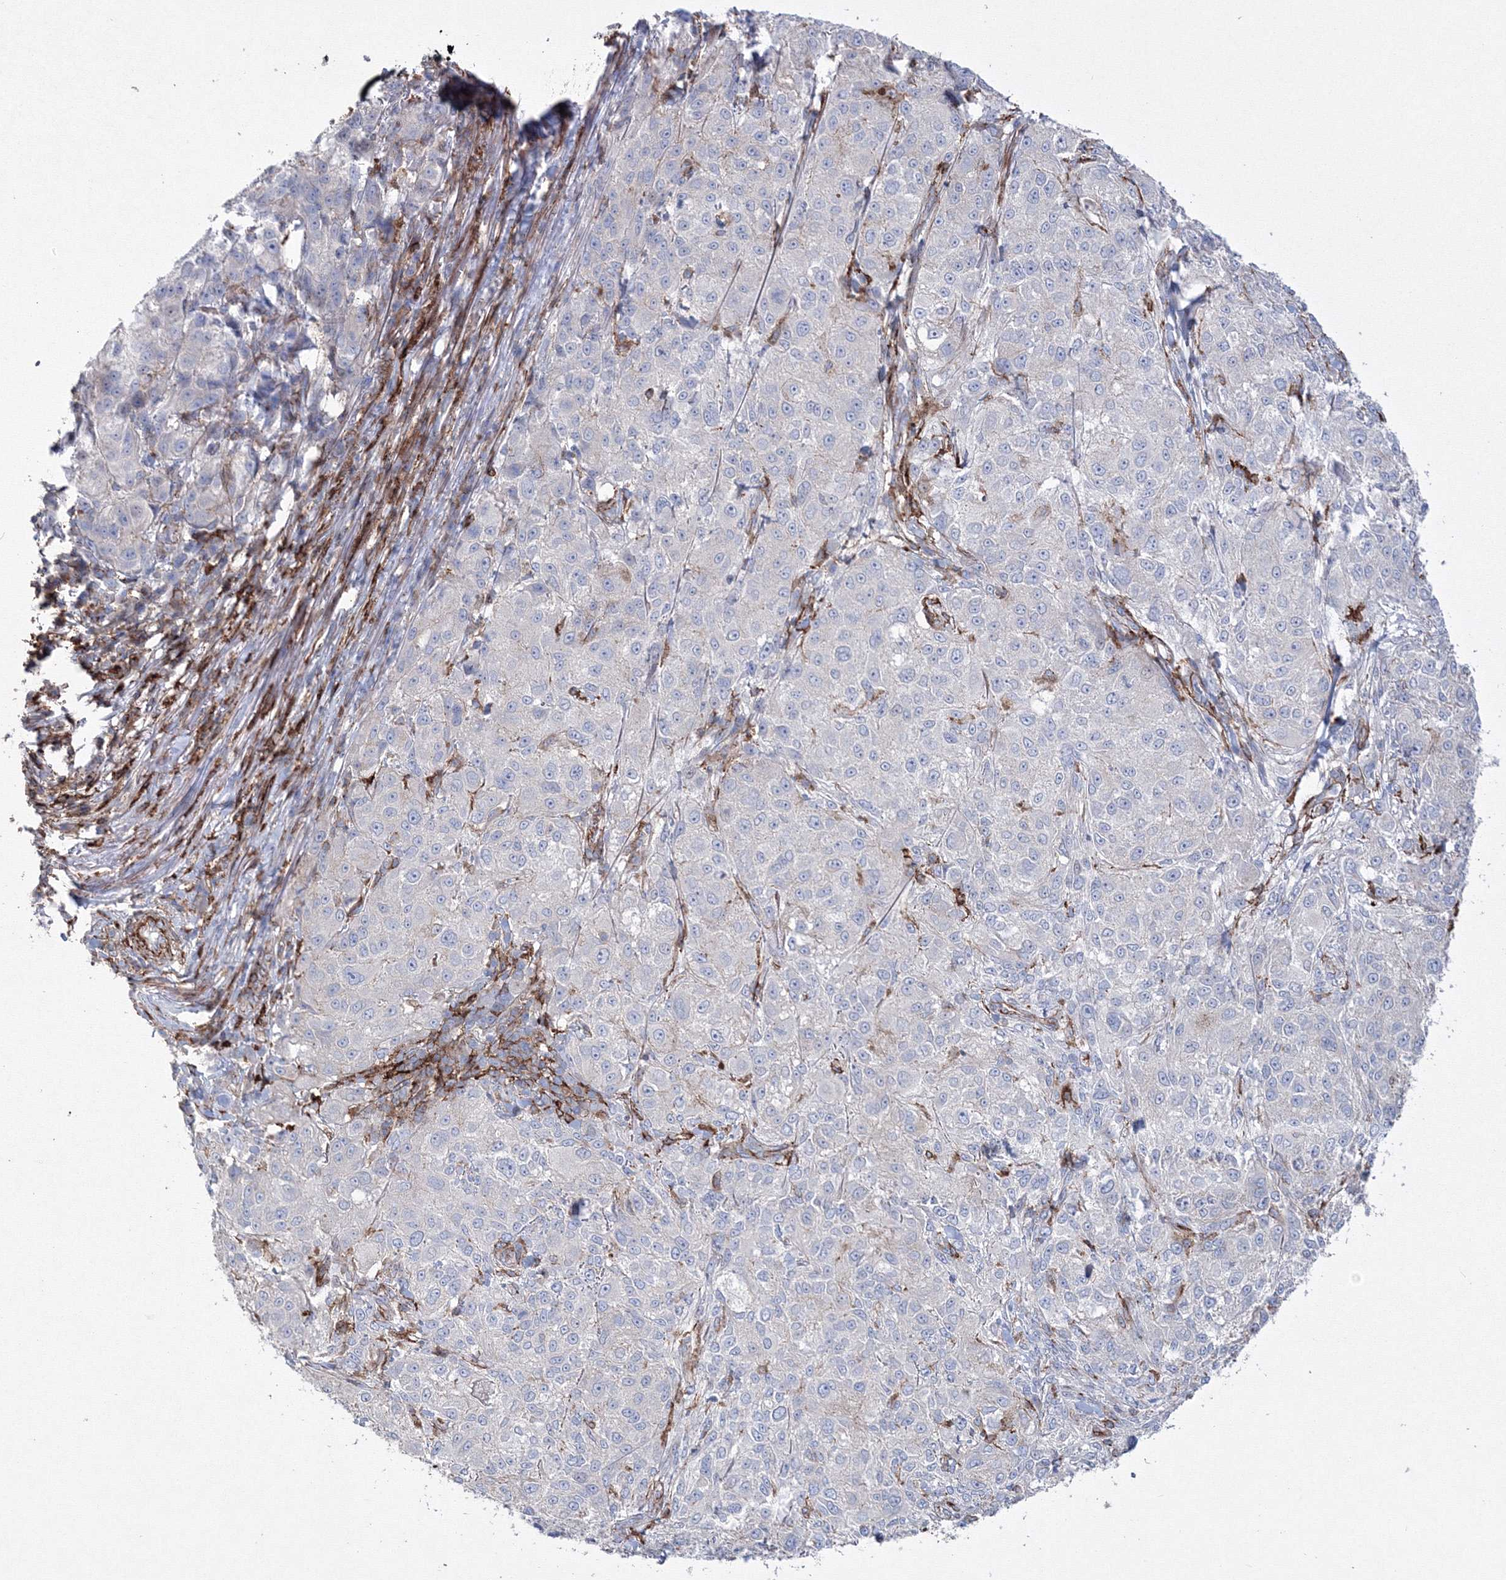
{"staining": {"intensity": "negative", "quantity": "none", "location": "none"}, "tissue": "melanoma", "cell_type": "Tumor cells", "image_type": "cancer", "snomed": [{"axis": "morphology", "description": "Necrosis, NOS"}, {"axis": "morphology", "description": "Malignant melanoma, NOS"}, {"axis": "topography", "description": "Skin"}], "caption": "Immunohistochemical staining of human melanoma shows no significant staining in tumor cells.", "gene": "GPR82", "patient": {"sex": "female", "age": 87}}